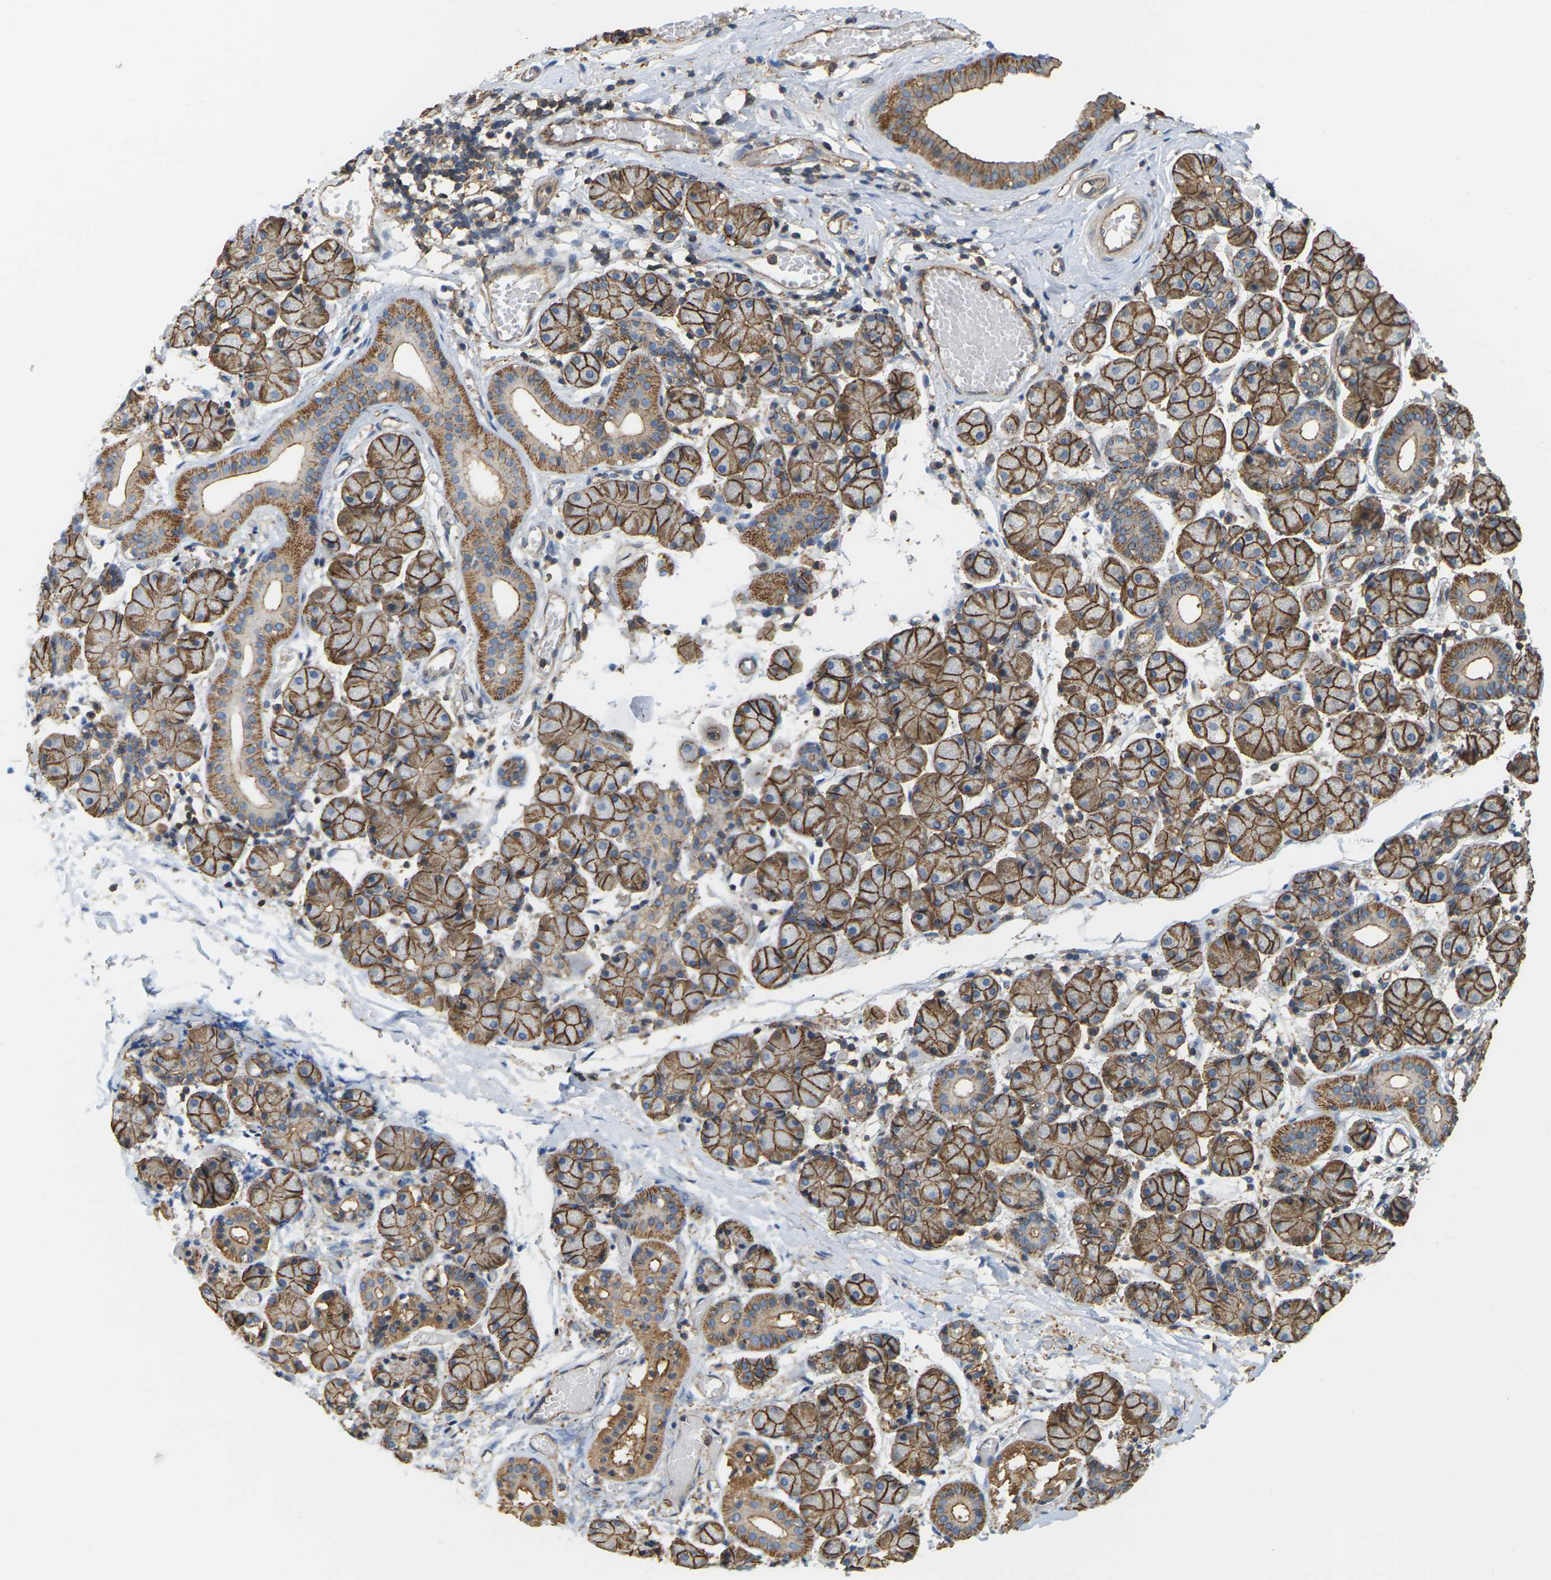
{"staining": {"intensity": "moderate", "quantity": ">75%", "location": "cytoplasmic/membranous"}, "tissue": "salivary gland", "cell_type": "Glandular cells", "image_type": "normal", "snomed": [{"axis": "morphology", "description": "Normal tissue, NOS"}, {"axis": "topography", "description": "Salivary gland"}], "caption": "Protein analysis of unremarkable salivary gland demonstrates moderate cytoplasmic/membranous staining in about >75% of glandular cells.", "gene": "IQGAP1", "patient": {"sex": "female", "age": 24}}